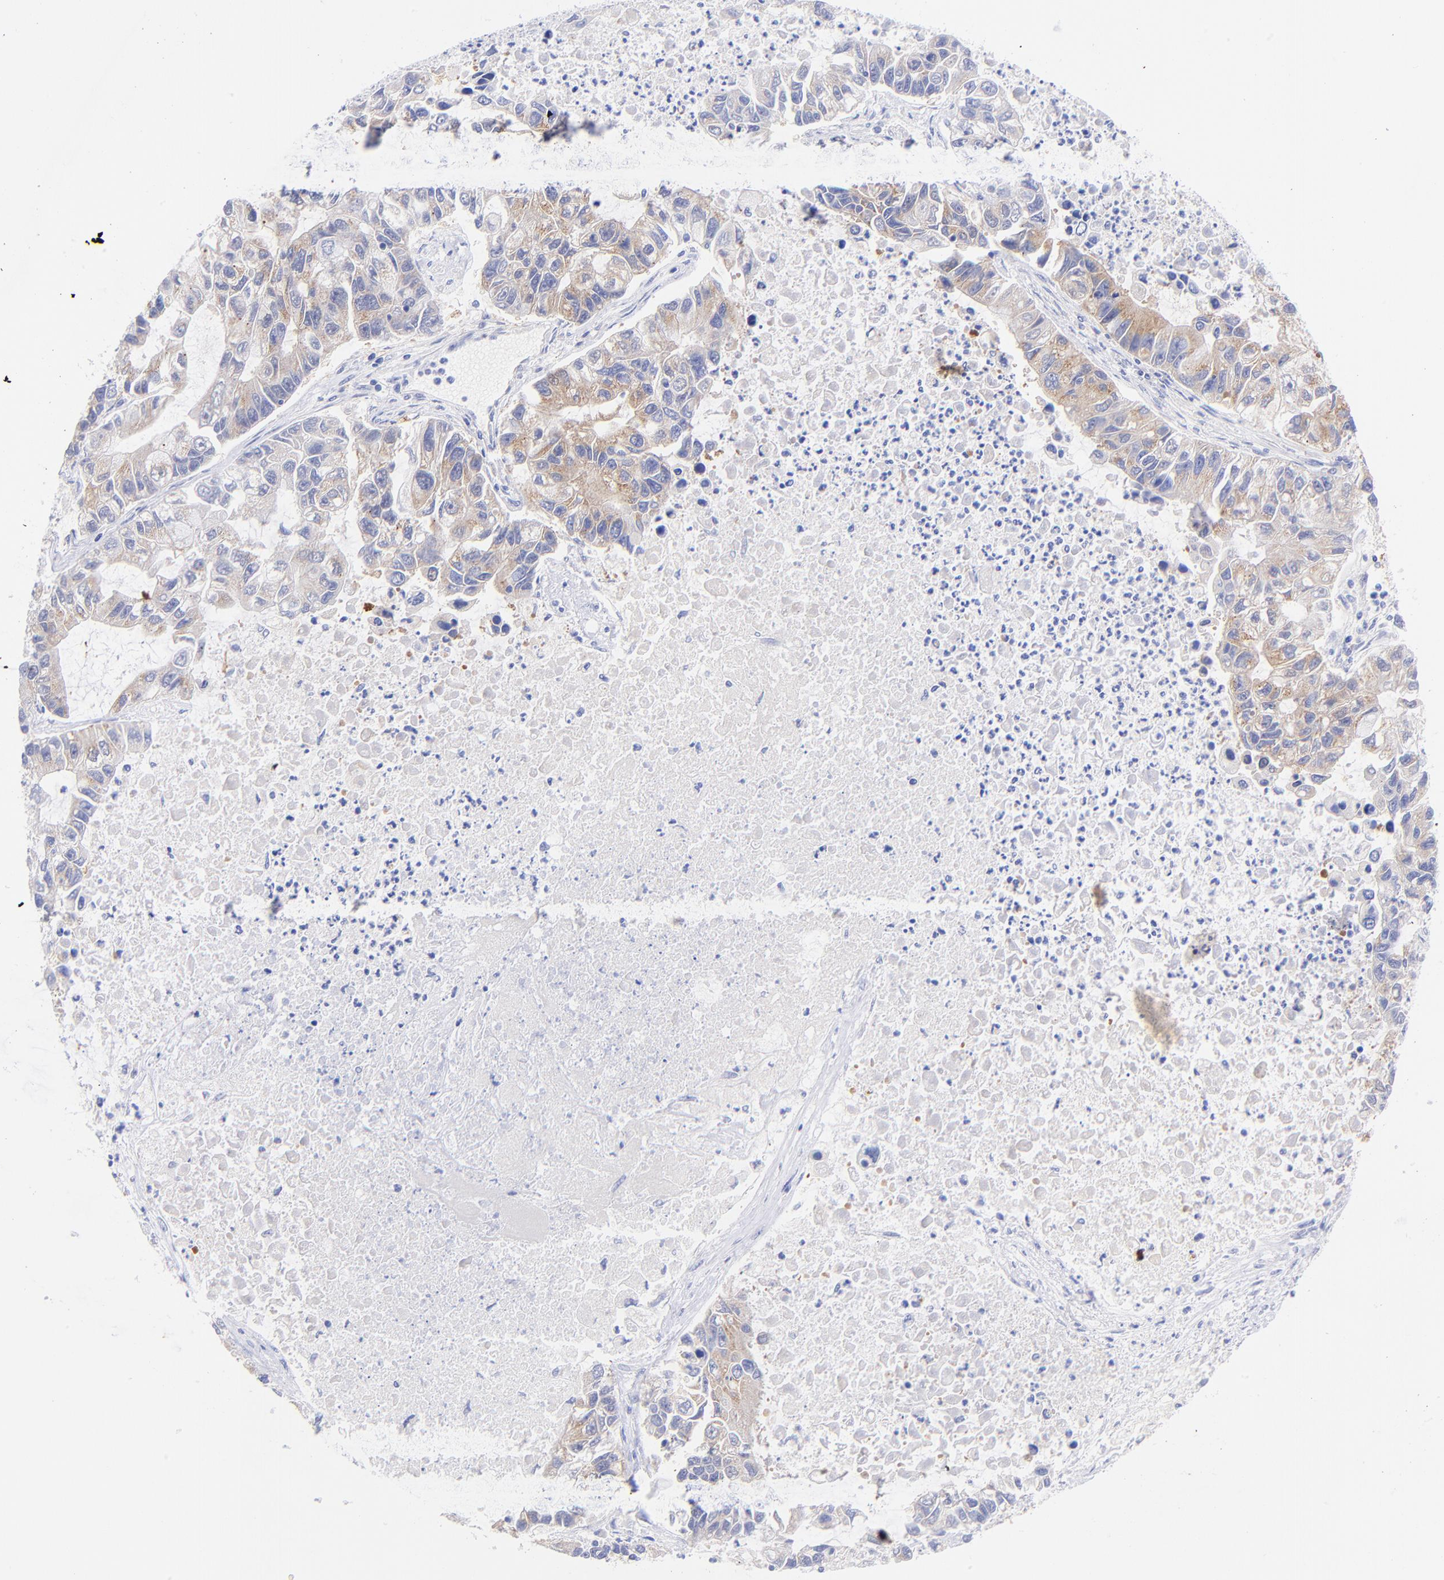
{"staining": {"intensity": "weak", "quantity": "25%-75%", "location": "cytoplasmic/membranous"}, "tissue": "lung cancer", "cell_type": "Tumor cells", "image_type": "cancer", "snomed": [{"axis": "morphology", "description": "Adenocarcinoma, NOS"}, {"axis": "topography", "description": "Lung"}], "caption": "The immunohistochemical stain shows weak cytoplasmic/membranous expression in tumor cells of adenocarcinoma (lung) tissue.", "gene": "GPHN", "patient": {"sex": "female", "age": 51}}